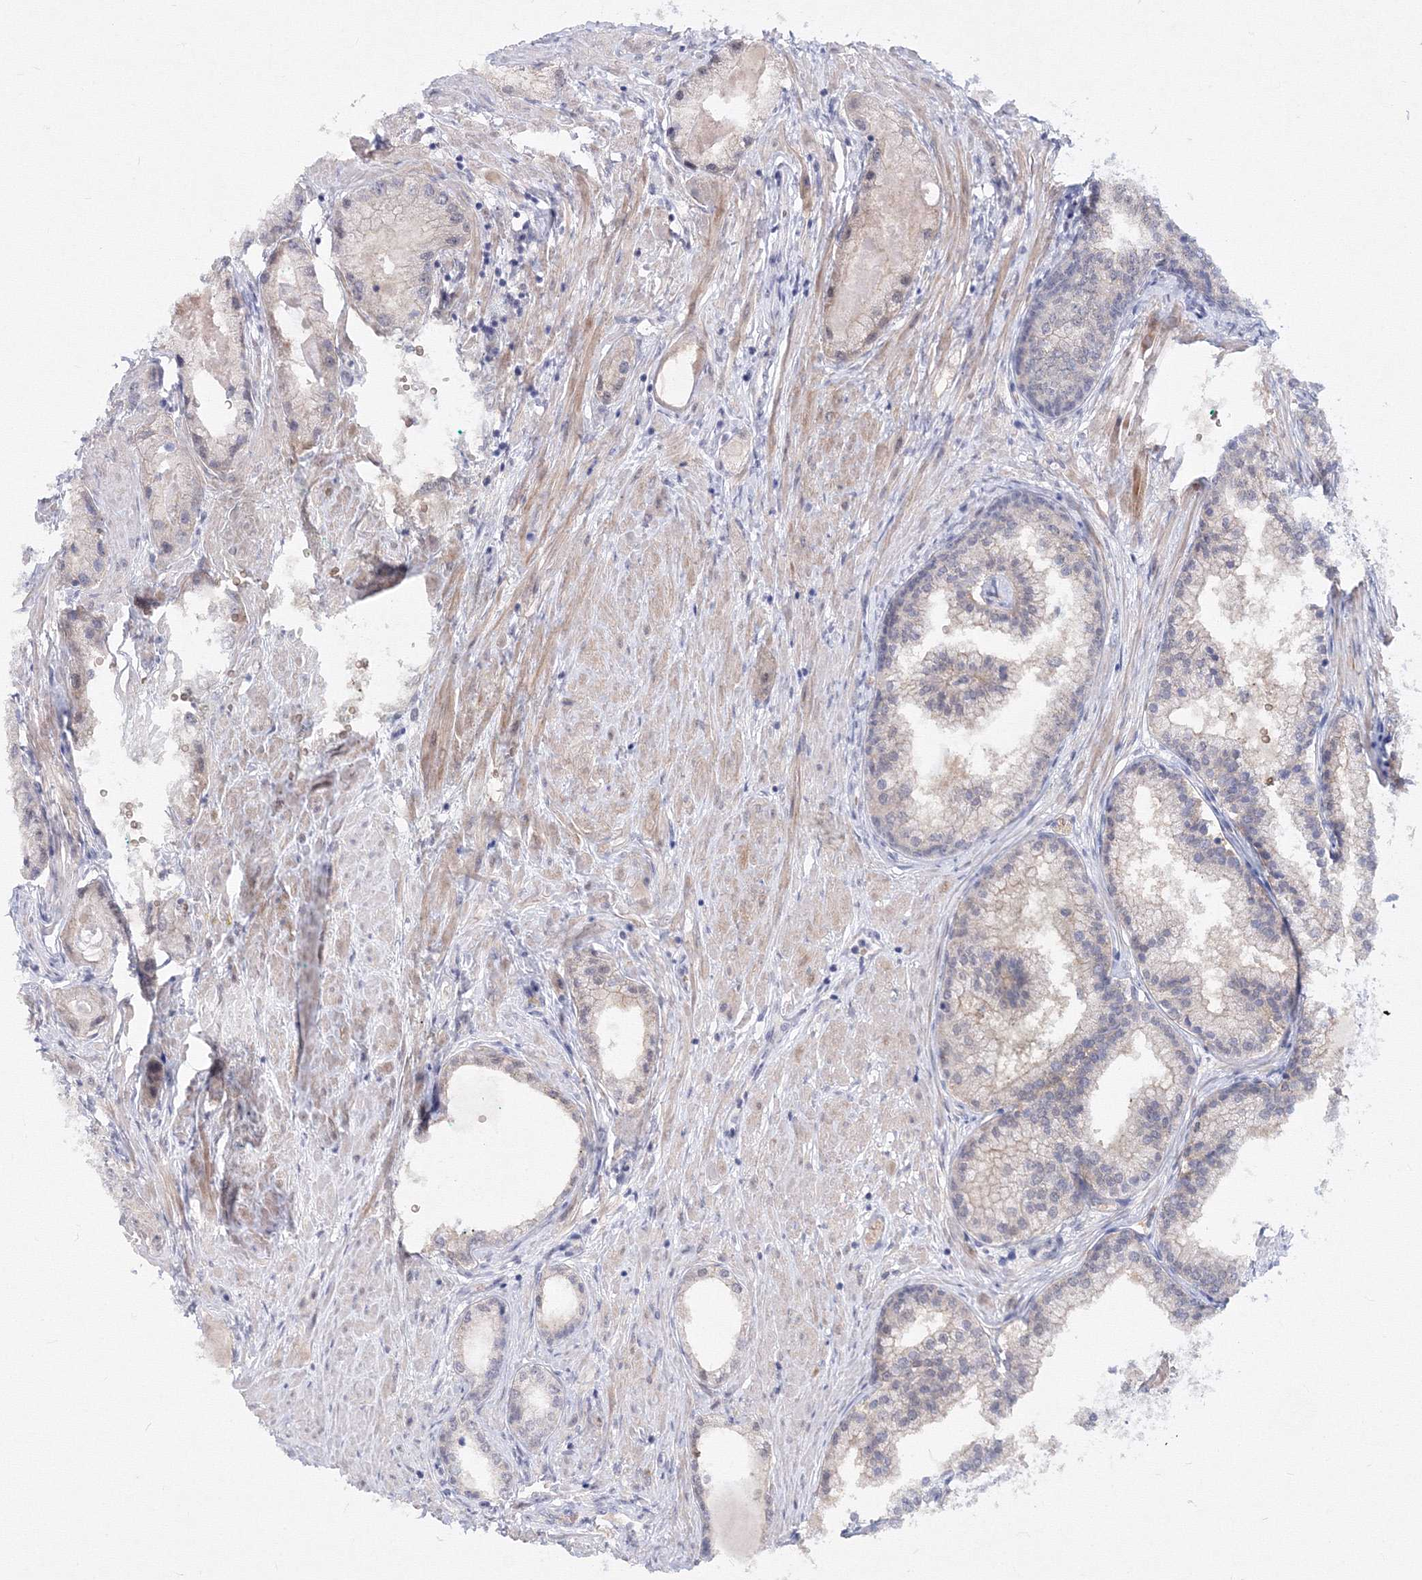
{"staining": {"intensity": "negative", "quantity": "none", "location": "none"}, "tissue": "prostate cancer", "cell_type": "Tumor cells", "image_type": "cancer", "snomed": [{"axis": "morphology", "description": "Adenocarcinoma, Low grade"}, {"axis": "topography", "description": "Prostate"}], "caption": "Protein analysis of prostate cancer (low-grade adenocarcinoma) demonstrates no significant expression in tumor cells.", "gene": "C11orf52", "patient": {"sex": "male", "age": 62}}